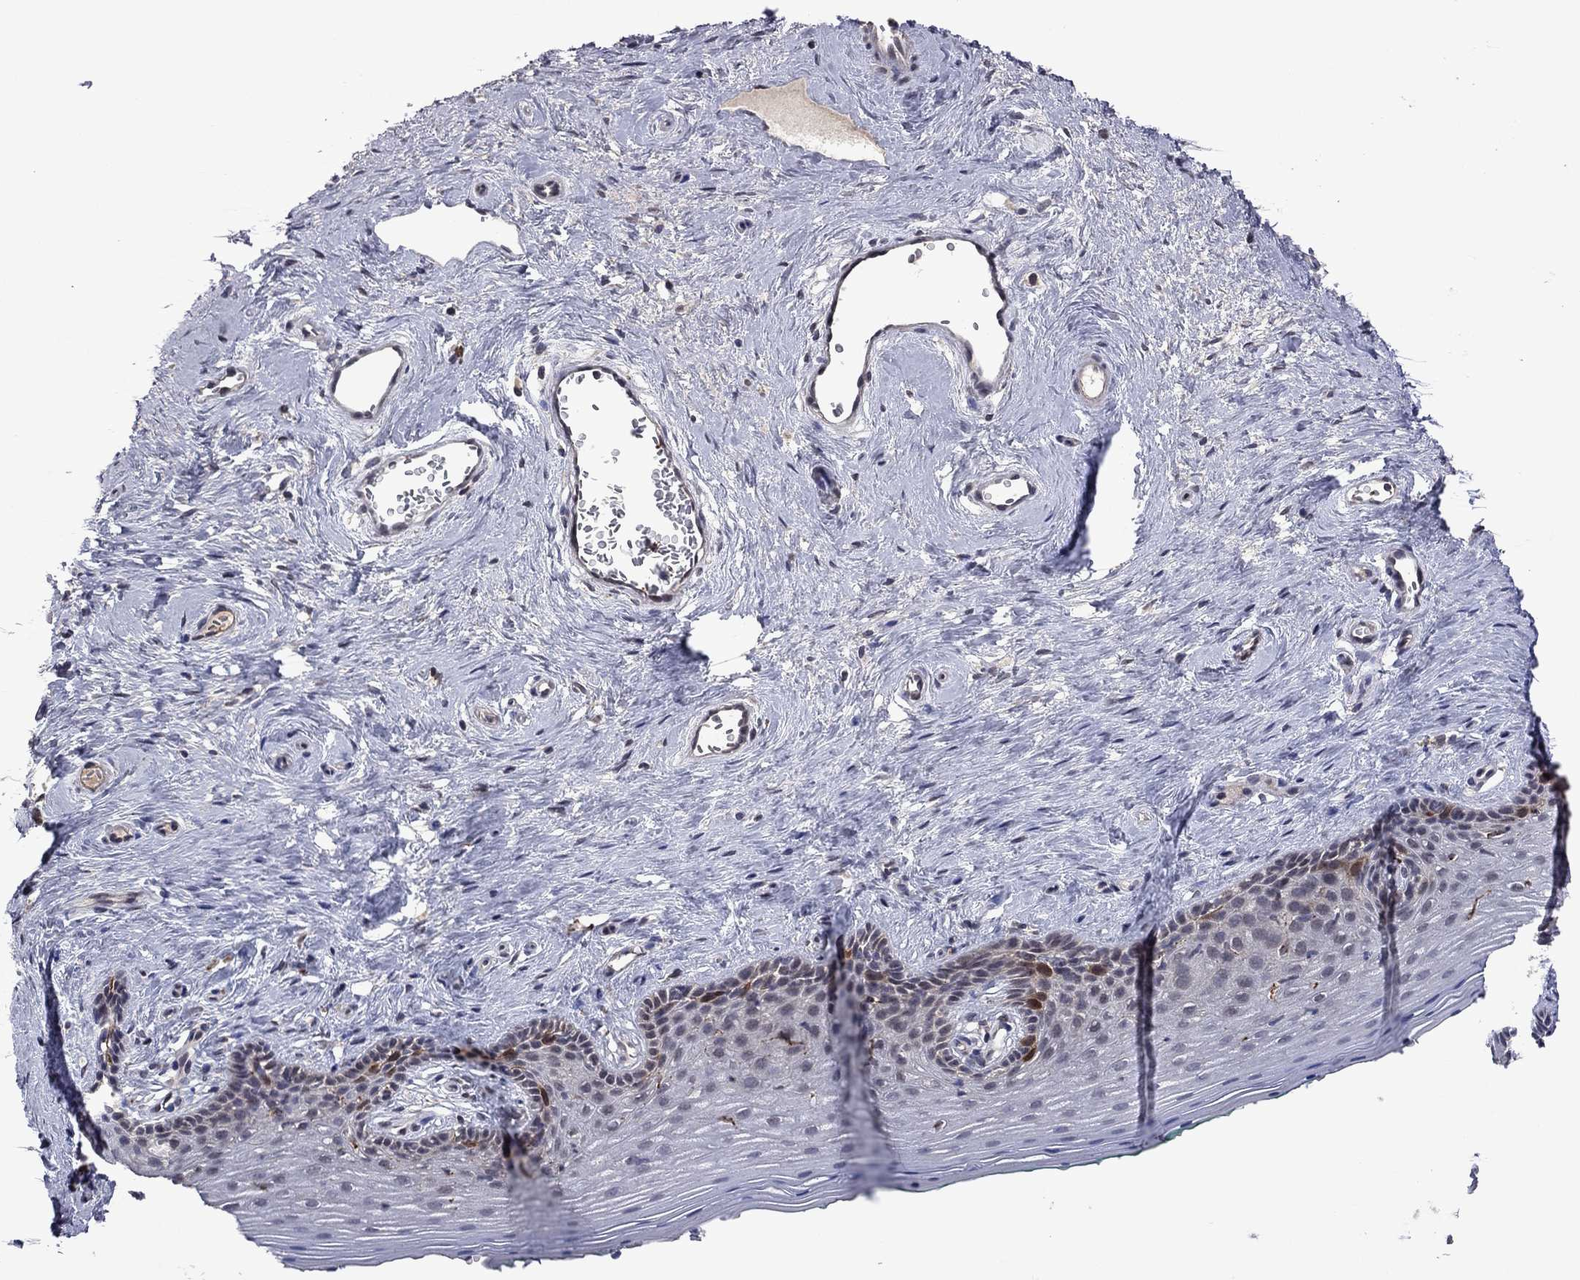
{"staining": {"intensity": "strong", "quantity": "<25%", "location": "cytoplasmic/membranous"}, "tissue": "vagina", "cell_type": "Squamous epithelial cells", "image_type": "normal", "snomed": [{"axis": "morphology", "description": "Normal tissue, NOS"}, {"axis": "topography", "description": "Vagina"}], "caption": "DAB immunohistochemical staining of normal human vagina displays strong cytoplasmic/membranous protein expression in about <25% of squamous epithelial cells. (DAB IHC, brown staining for protein, blue staining for nuclei).", "gene": "GPAA1", "patient": {"sex": "female", "age": 45}}